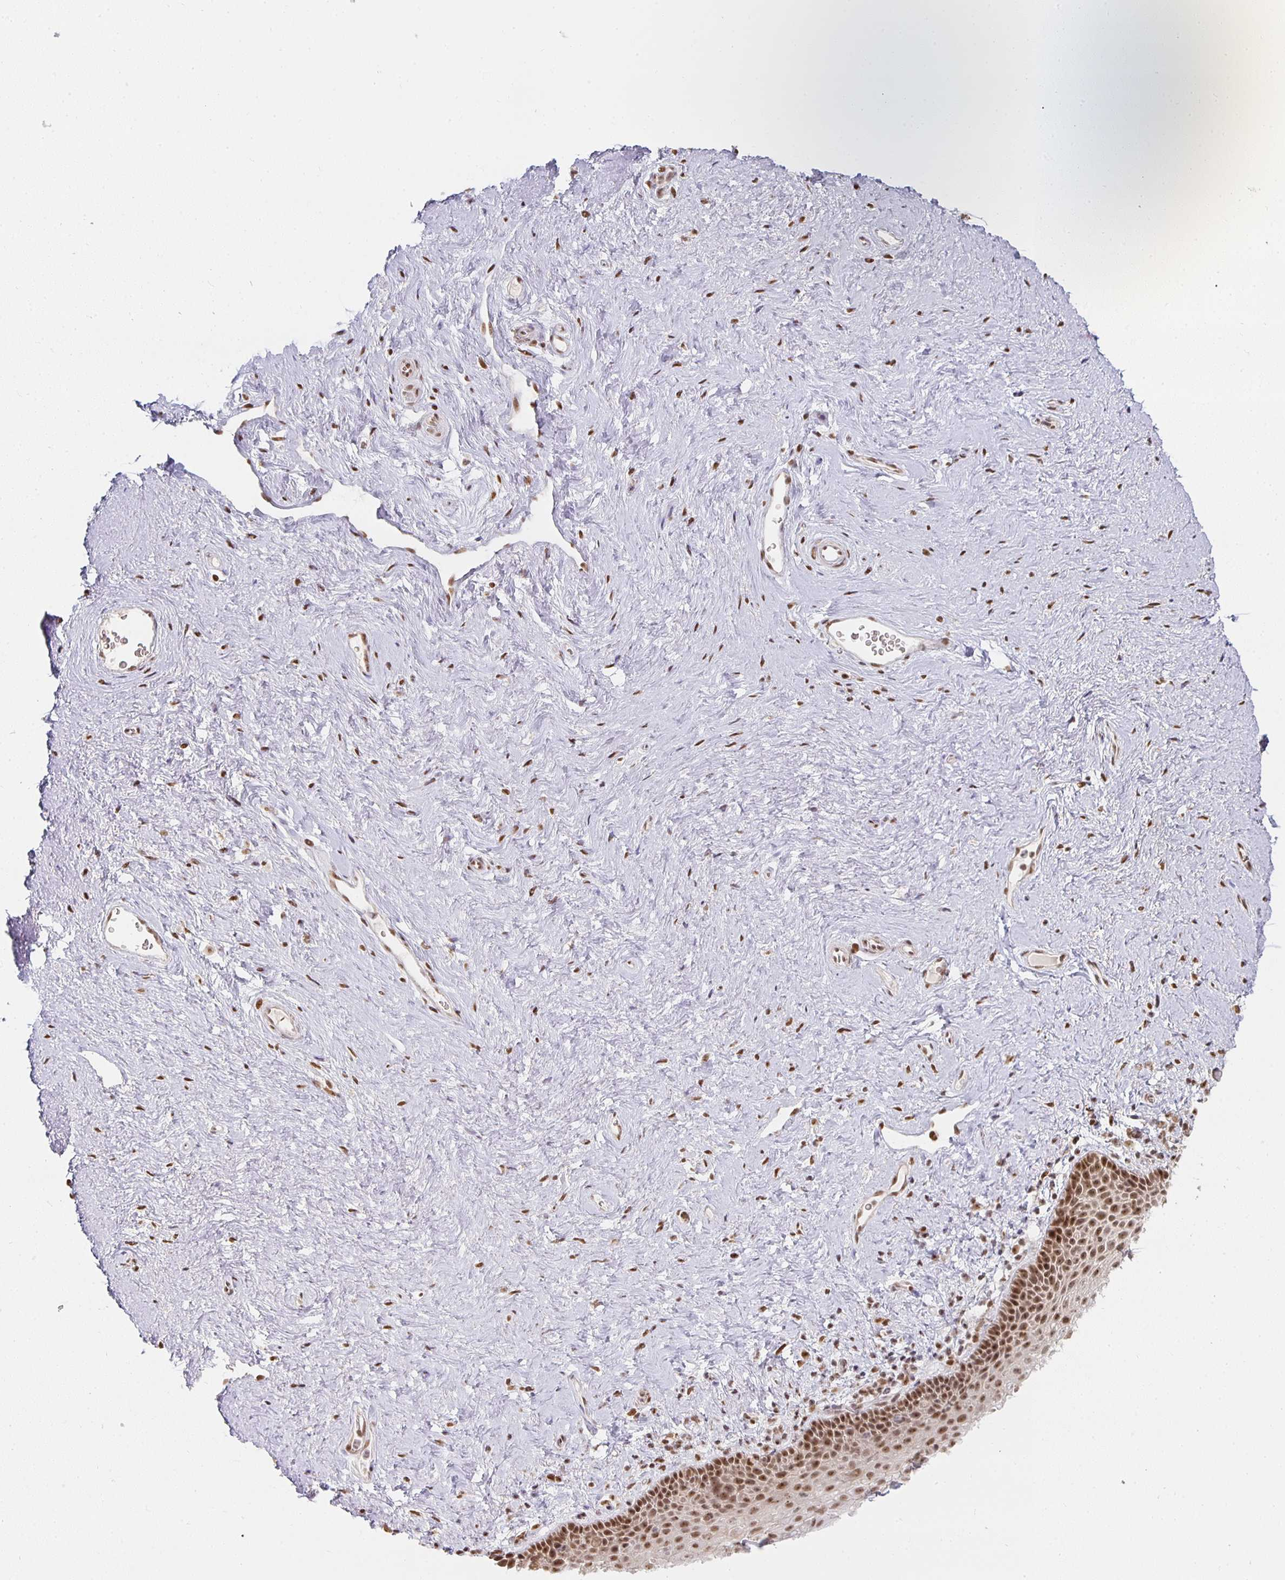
{"staining": {"intensity": "moderate", "quantity": ">75%", "location": "nuclear"}, "tissue": "vagina", "cell_type": "Squamous epithelial cells", "image_type": "normal", "snomed": [{"axis": "morphology", "description": "Normal tissue, NOS"}, {"axis": "topography", "description": "Vagina"}], "caption": "A high-resolution photomicrograph shows immunohistochemistry (IHC) staining of normal vagina, which exhibits moderate nuclear positivity in about >75% of squamous epithelial cells.", "gene": "SMARCA2", "patient": {"sex": "female", "age": 61}}